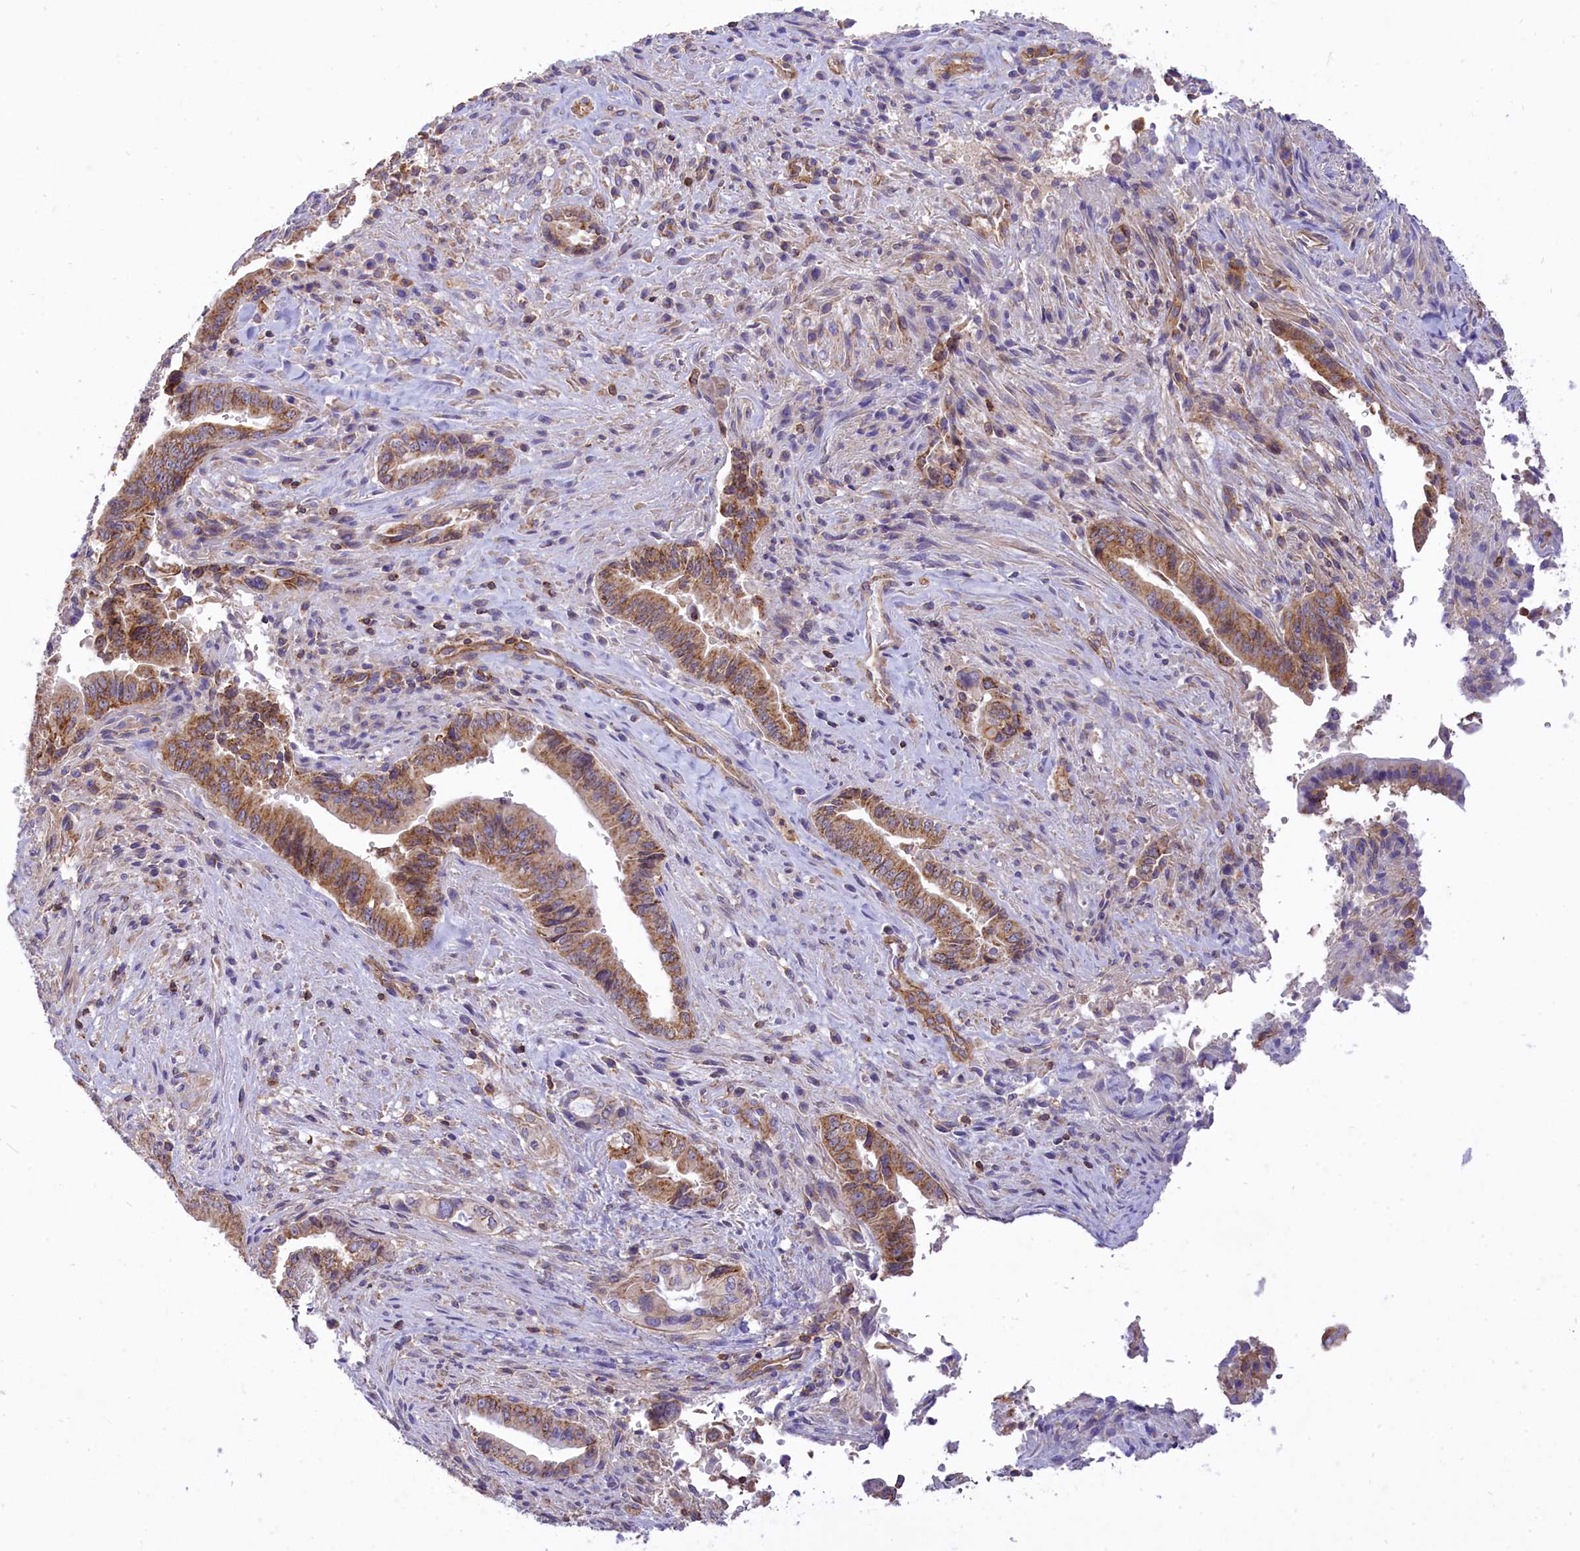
{"staining": {"intensity": "moderate", "quantity": ">75%", "location": "cytoplasmic/membranous"}, "tissue": "pancreatic cancer", "cell_type": "Tumor cells", "image_type": "cancer", "snomed": [{"axis": "morphology", "description": "Adenocarcinoma, NOS"}, {"axis": "topography", "description": "Pancreas"}], "caption": "Pancreatic cancer was stained to show a protein in brown. There is medium levels of moderate cytoplasmic/membranous expression in approximately >75% of tumor cells. (brown staining indicates protein expression, while blue staining denotes nuclei).", "gene": "SEPTIN9", "patient": {"sex": "male", "age": 70}}